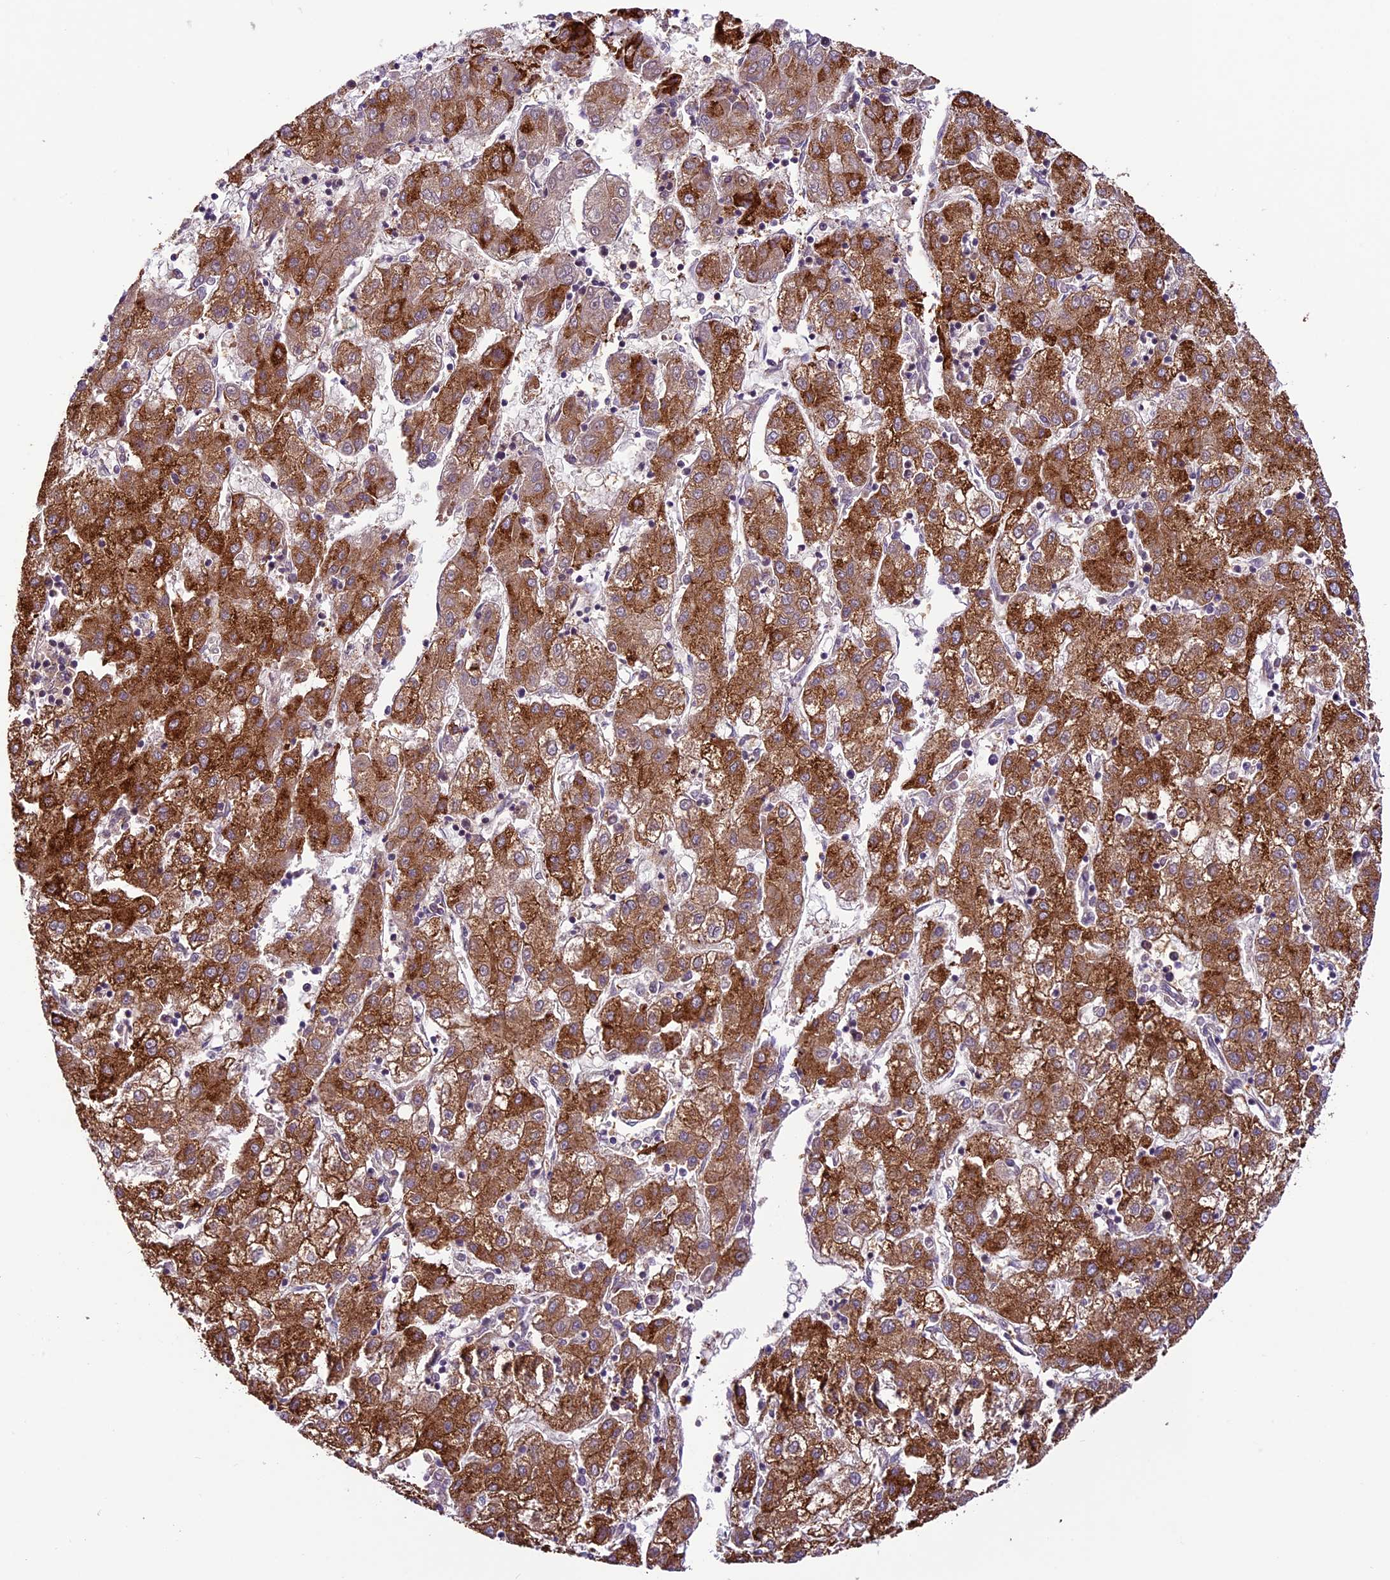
{"staining": {"intensity": "strong", "quantity": "25%-75%", "location": "cytoplasmic/membranous"}, "tissue": "liver cancer", "cell_type": "Tumor cells", "image_type": "cancer", "snomed": [{"axis": "morphology", "description": "Carcinoma, Hepatocellular, NOS"}, {"axis": "topography", "description": "Liver"}], "caption": "Hepatocellular carcinoma (liver) stained for a protein exhibits strong cytoplasmic/membranous positivity in tumor cells.", "gene": "SHKBP1", "patient": {"sex": "male", "age": 72}}